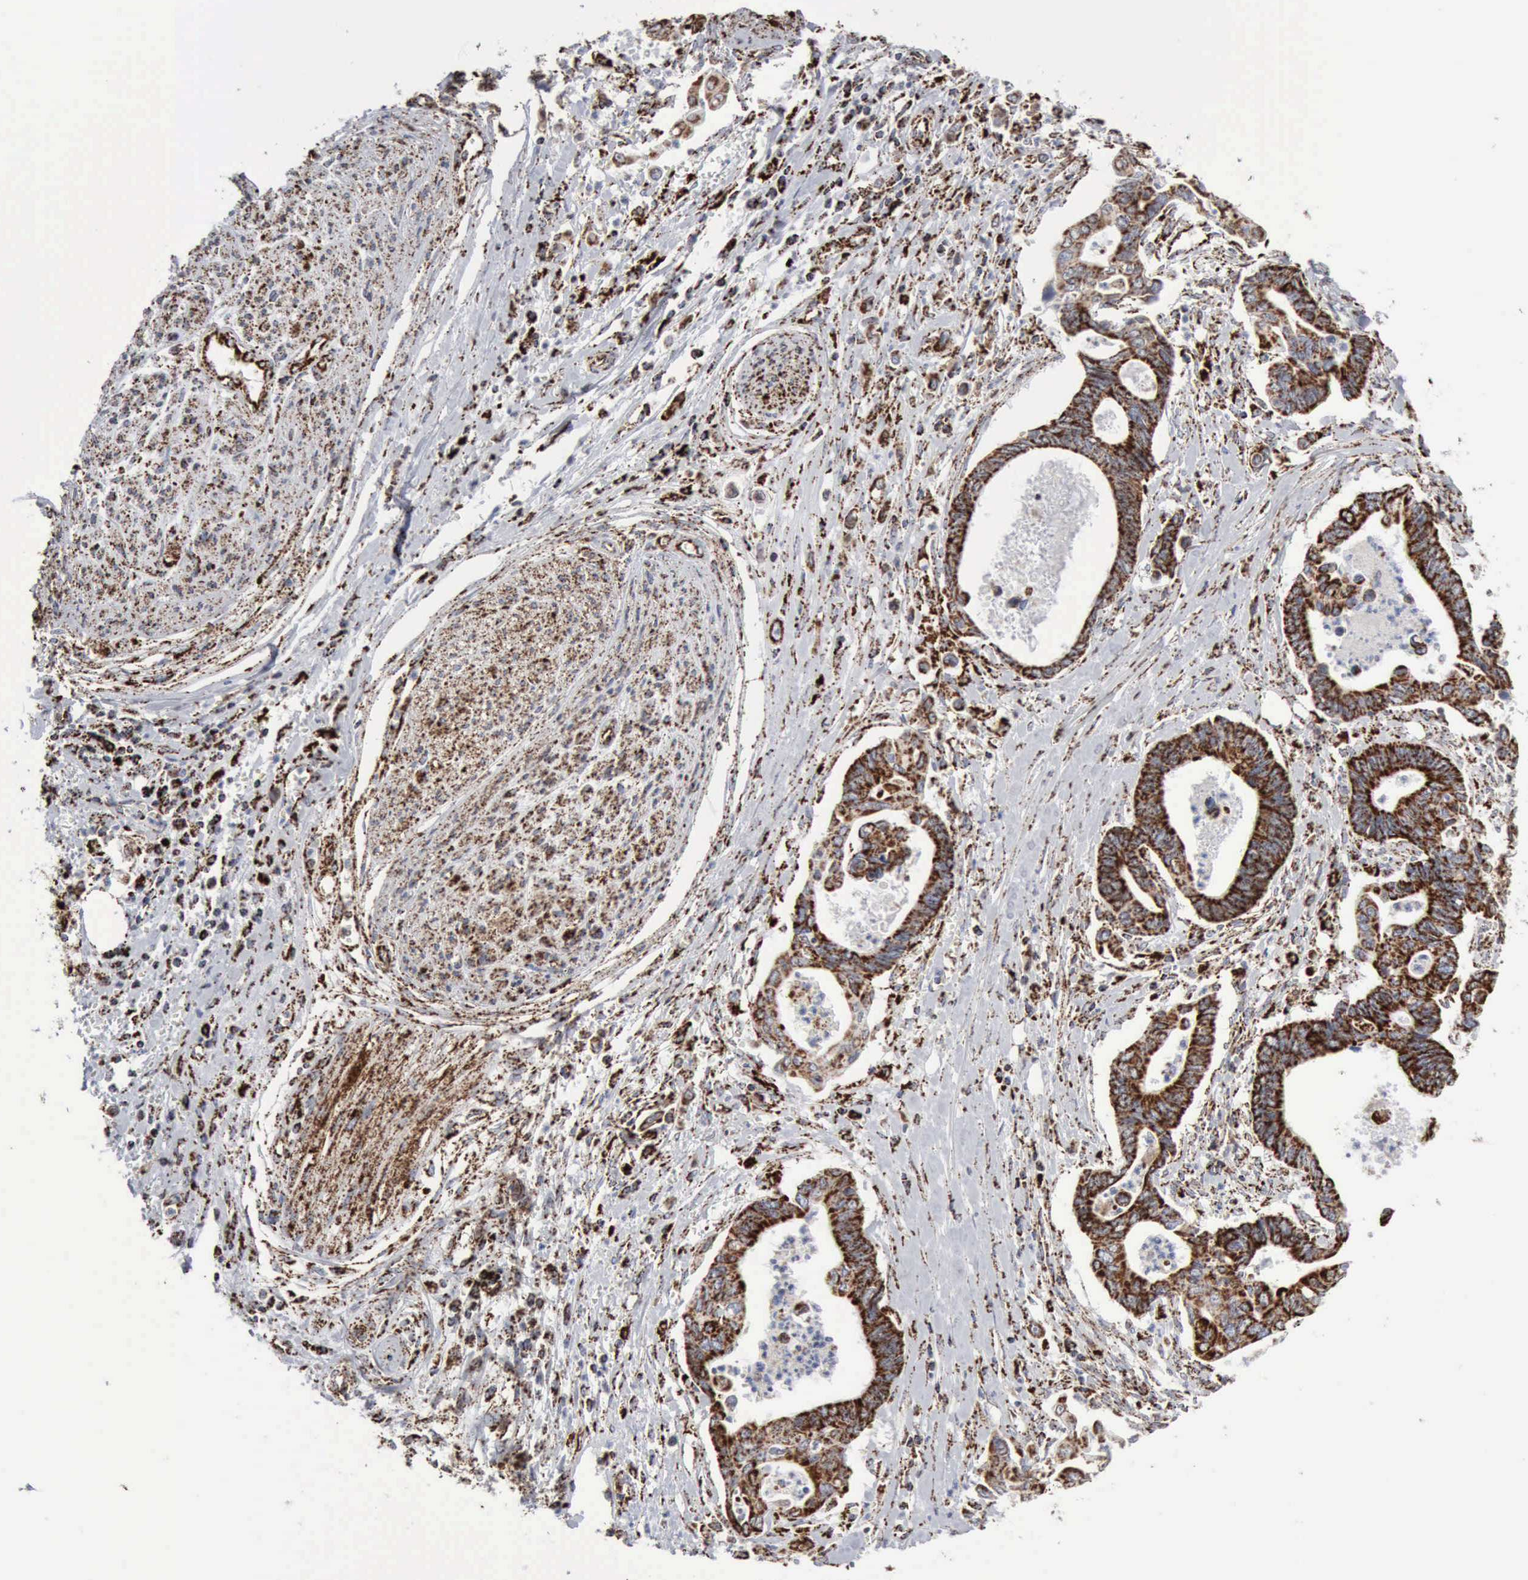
{"staining": {"intensity": "strong", "quantity": ">75%", "location": "cytoplasmic/membranous"}, "tissue": "pancreatic cancer", "cell_type": "Tumor cells", "image_type": "cancer", "snomed": [{"axis": "morphology", "description": "Adenocarcinoma, NOS"}, {"axis": "topography", "description": "Pancreas"}], "caption": "Immunohistochemistry (IHC) histopathology image of neoplastic tissue: pancreatic cancer stained using immunohistochemistry shows high levels of strong protein expression localized specifically in the cytoplasmic/membranous of tumor cells, appearing as a cytoplasmic/membranous brown color.", "gene": "ACO2", "patient": {"sex": "female", "age": 70}}